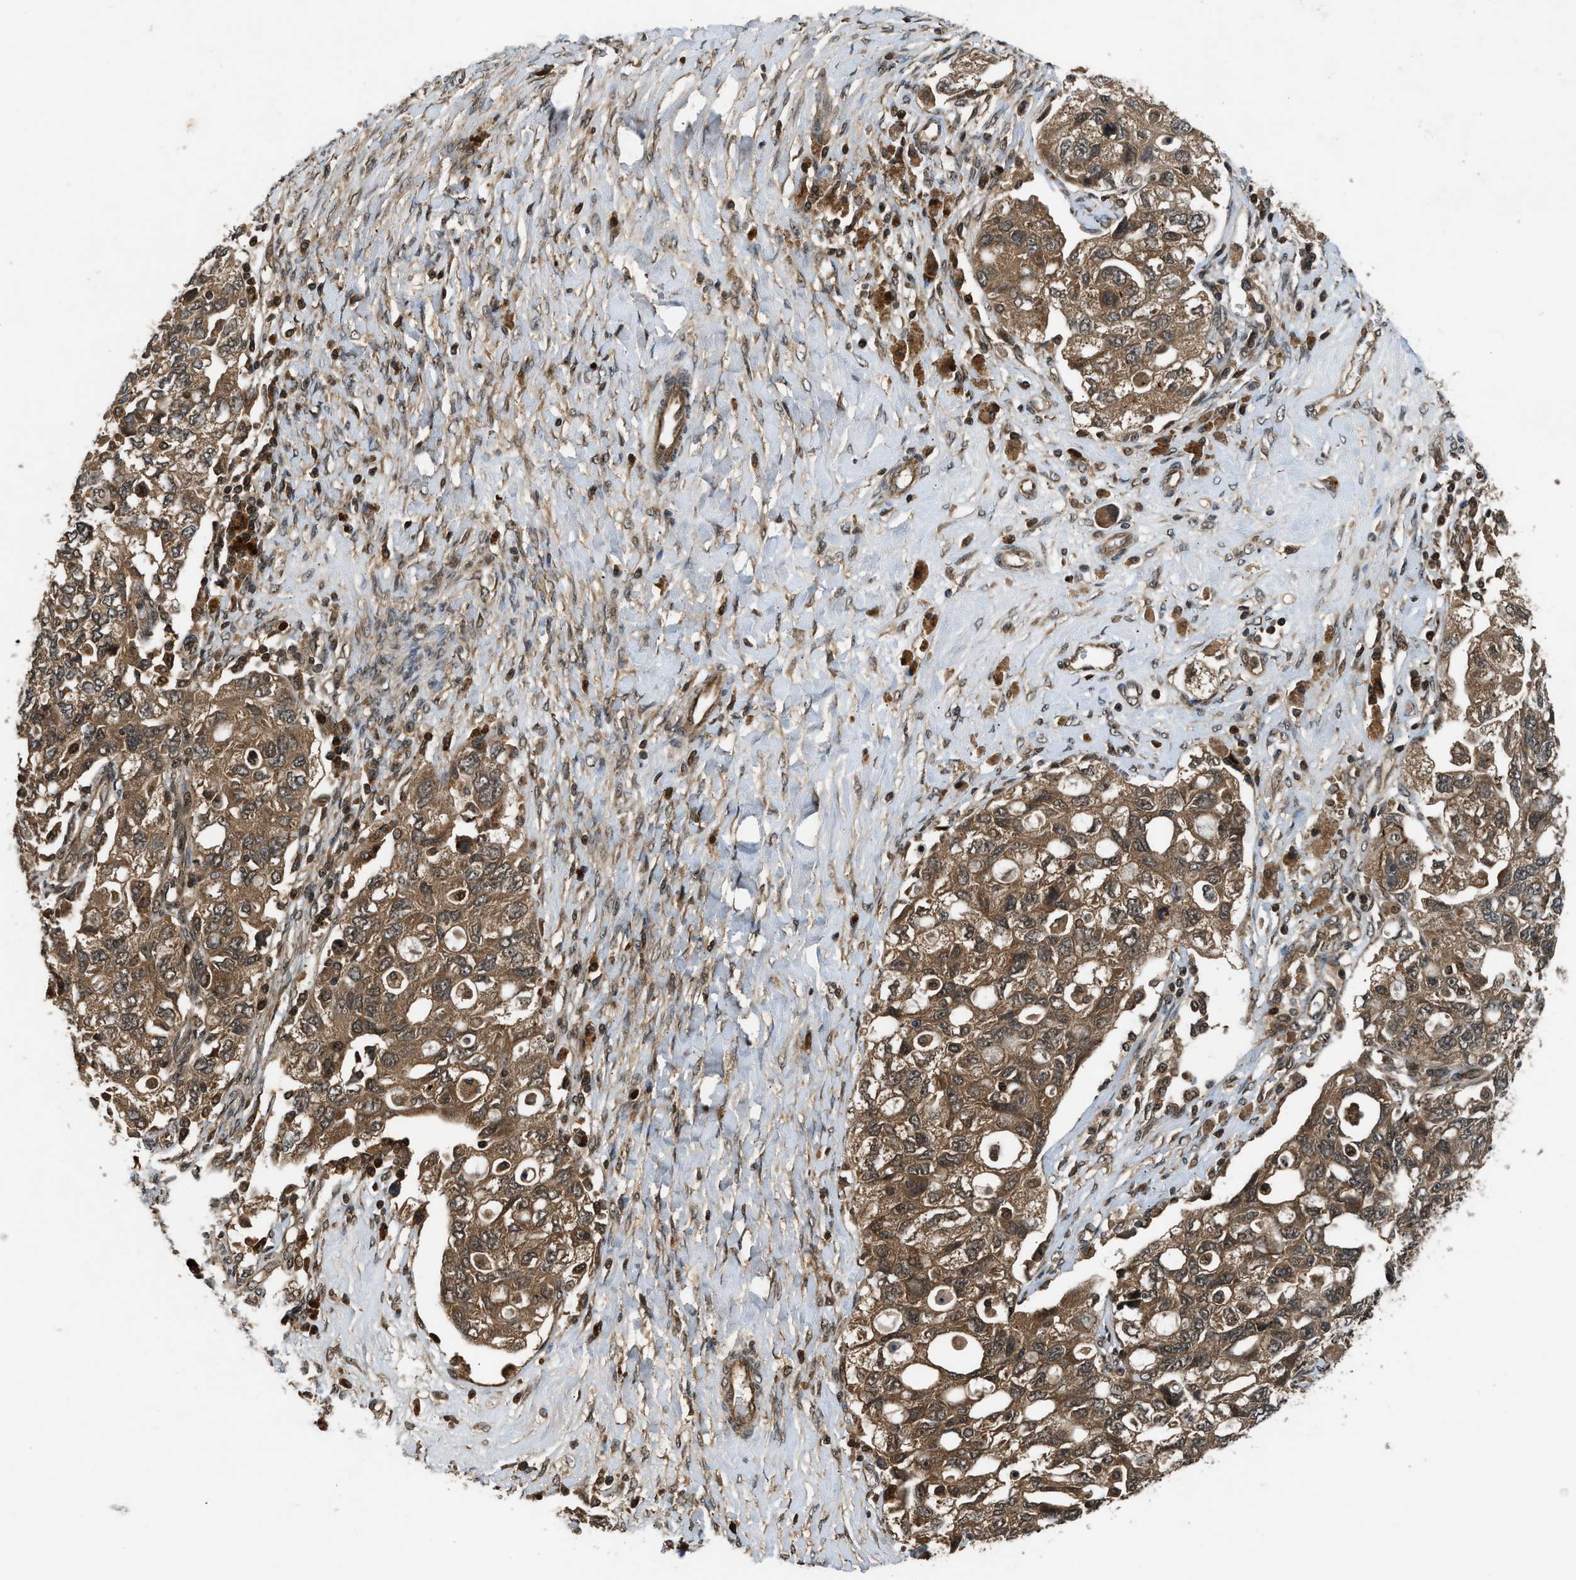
{"staining": {"intensity": "moderate", "quantity": ">75%", "location": "cytoplasmic/membranous"}, "tissue": "ovarian cancer", "cell_type": "Tumor cells", "image_type": "cancer", "snomed": [{"axis": "morphology", "description": "Carcinoma, NOS"}, {"axis": "morphology", "description": "Cystadenocarcinoma, serous, NOS"}, {"axis": "topography", "description": "Ovary"}], "caption": "Protein staining of serous cystadenocarcinoma (ovarian) tissue demonstrates moderate cytoplasmic/membranous expression in about >75% of tumor cells.", "gene": "RPS6KB1", "patient": {"sex": "female", "age": 69}}